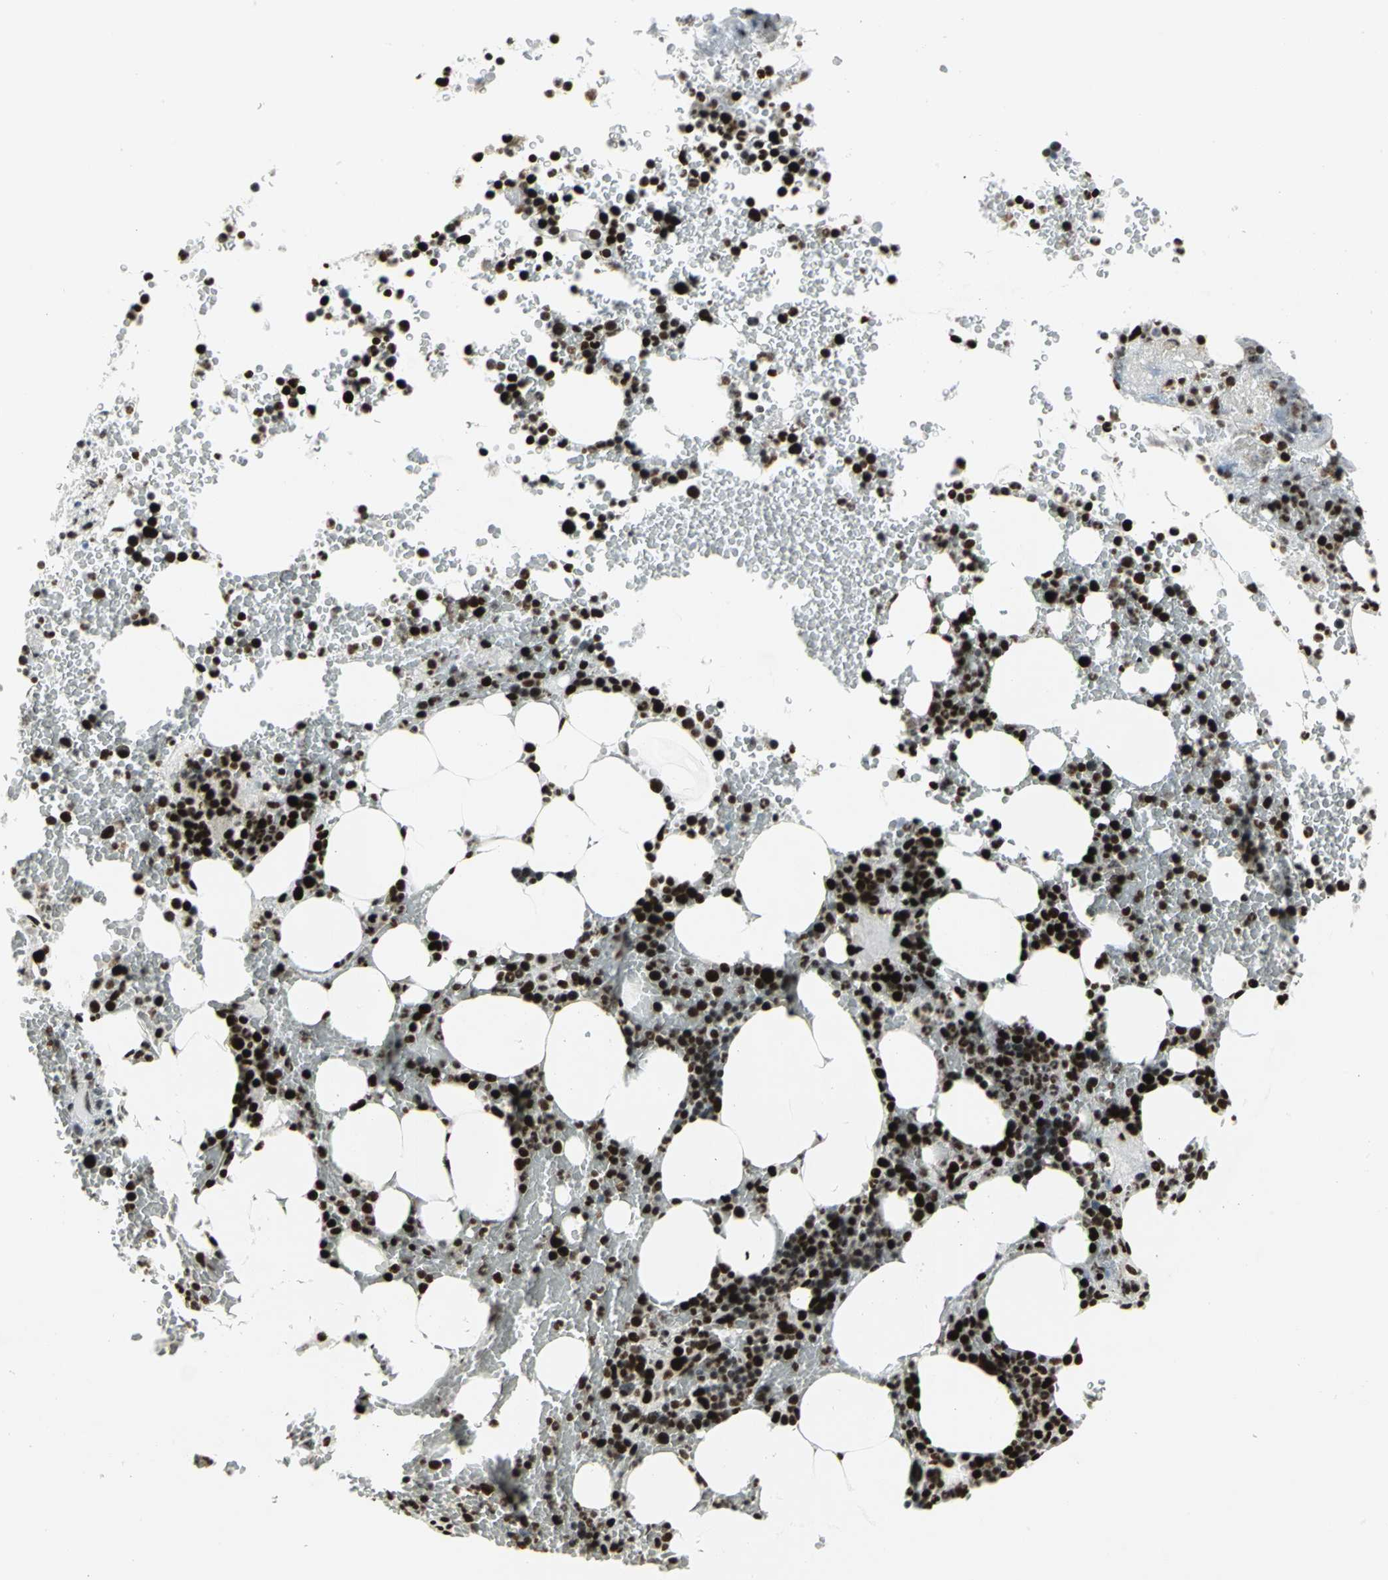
{"staining": {"intensity": "strong", "quantity": ">75%", "location": "nuclear"}, "tissue": "bone marrow", "cell_type": "Hematopoietic cells", "image_type": "normal", "snomed": [{"axis": "morphology", "description": "Normal tissue, NOS"}, {"axis": "topography", "description": "Bone marrow"}], "caption": "Immunohistochemistry micrograph of normal bone marrow stained for a protein (brown), which demonstrates high levels of strong nuclear expression in about >75% of hematopoietic cells.", "gene": "SMARCA4", "patient": {"sex": "female", "age": 66}}